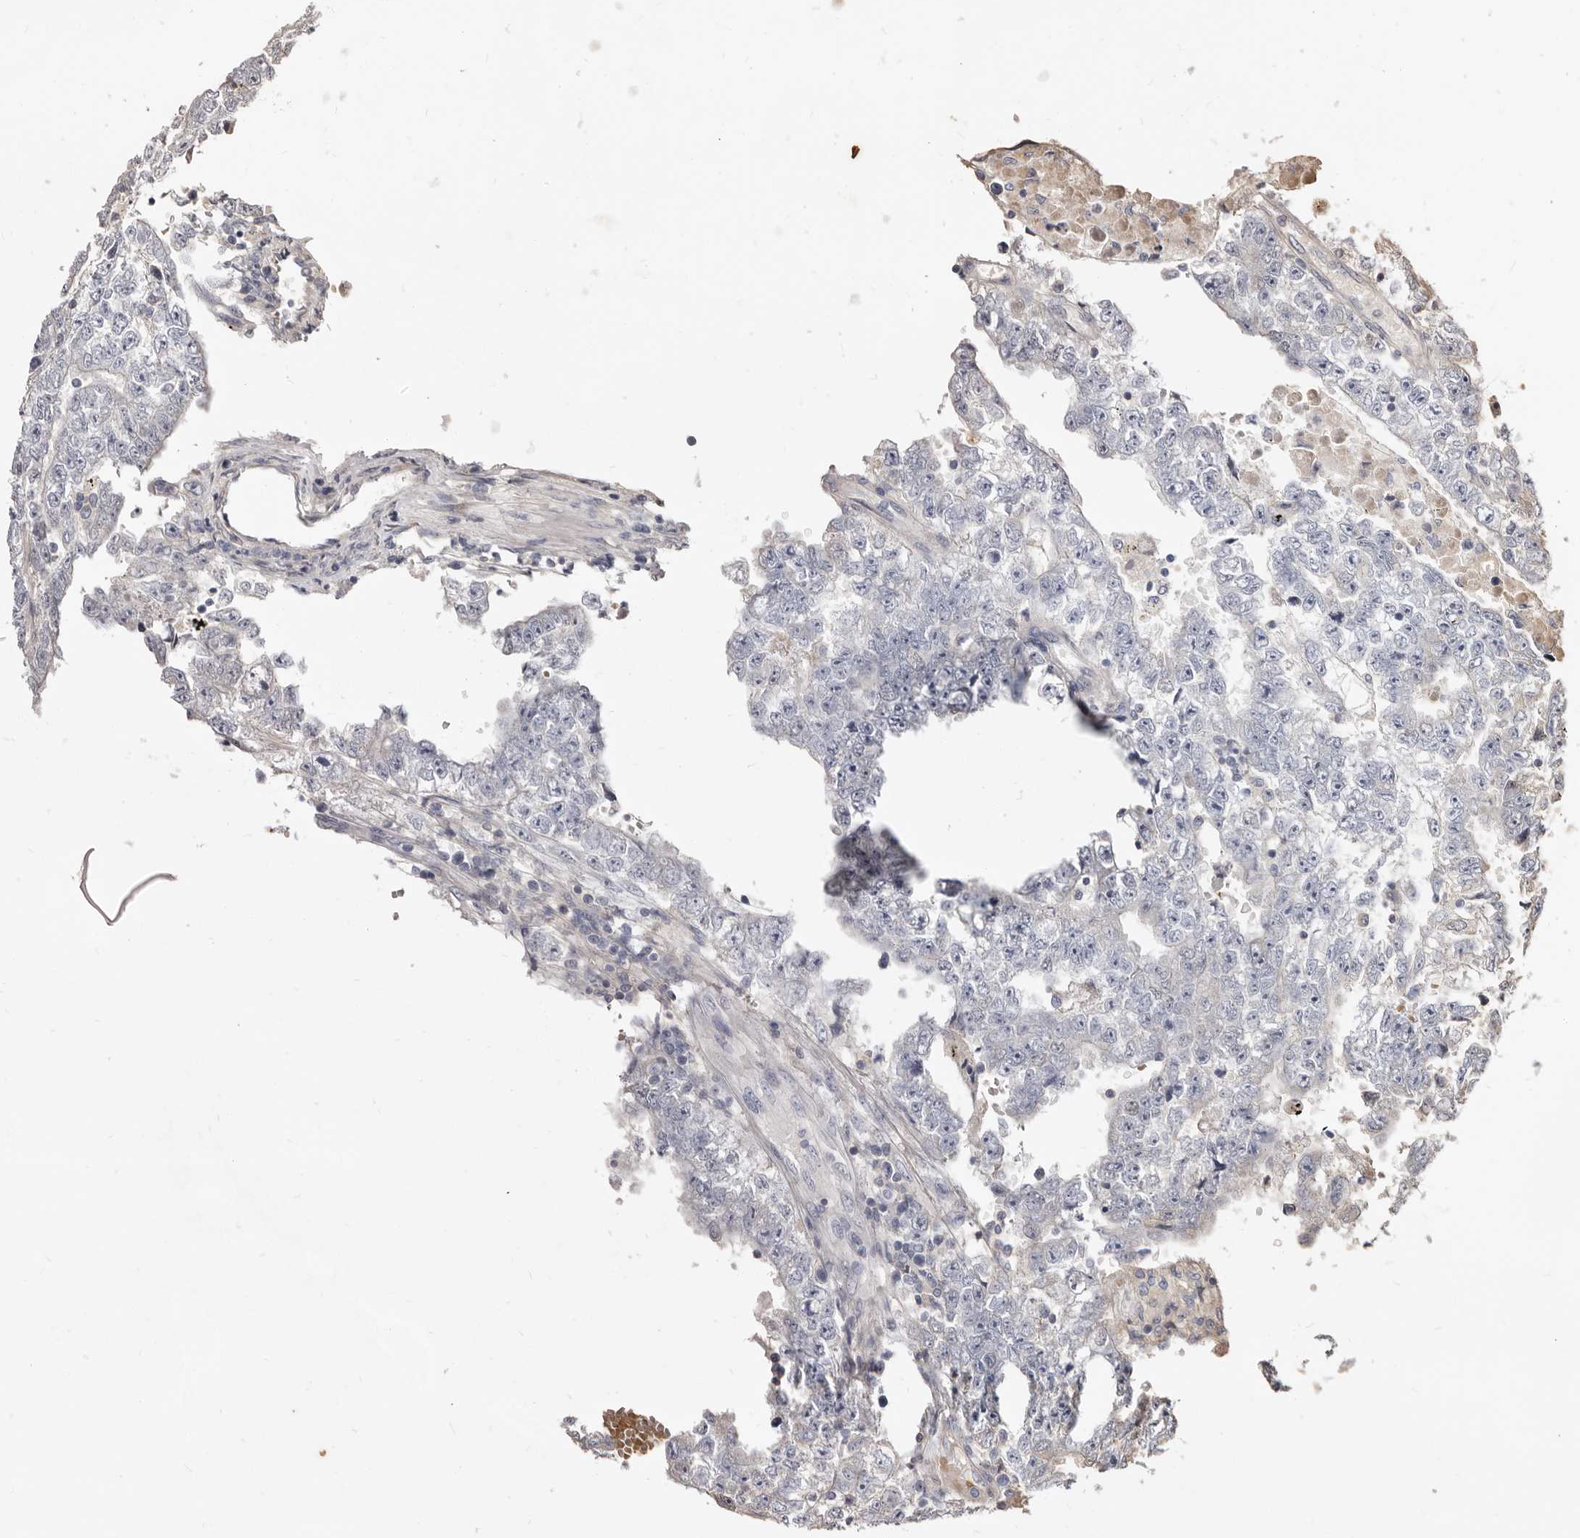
{"staining": {"intensity": "negative", "quantity": "none", "location": "none"}, "tissue": "testis cancer", "cell_type": "Tumor cells", "image_type": "cancer", "snomed": [{"axis": "morphology", "description": "Carcinoma, Embryonal, NOS"}, {"axis": "topography", "description": "Testis"}], "caption": "This is an IHC micrograph of testis cancer. There is no expression in tumor cells.", "gene": "FAS", "patient": {"sex": "male", "age": 25}}